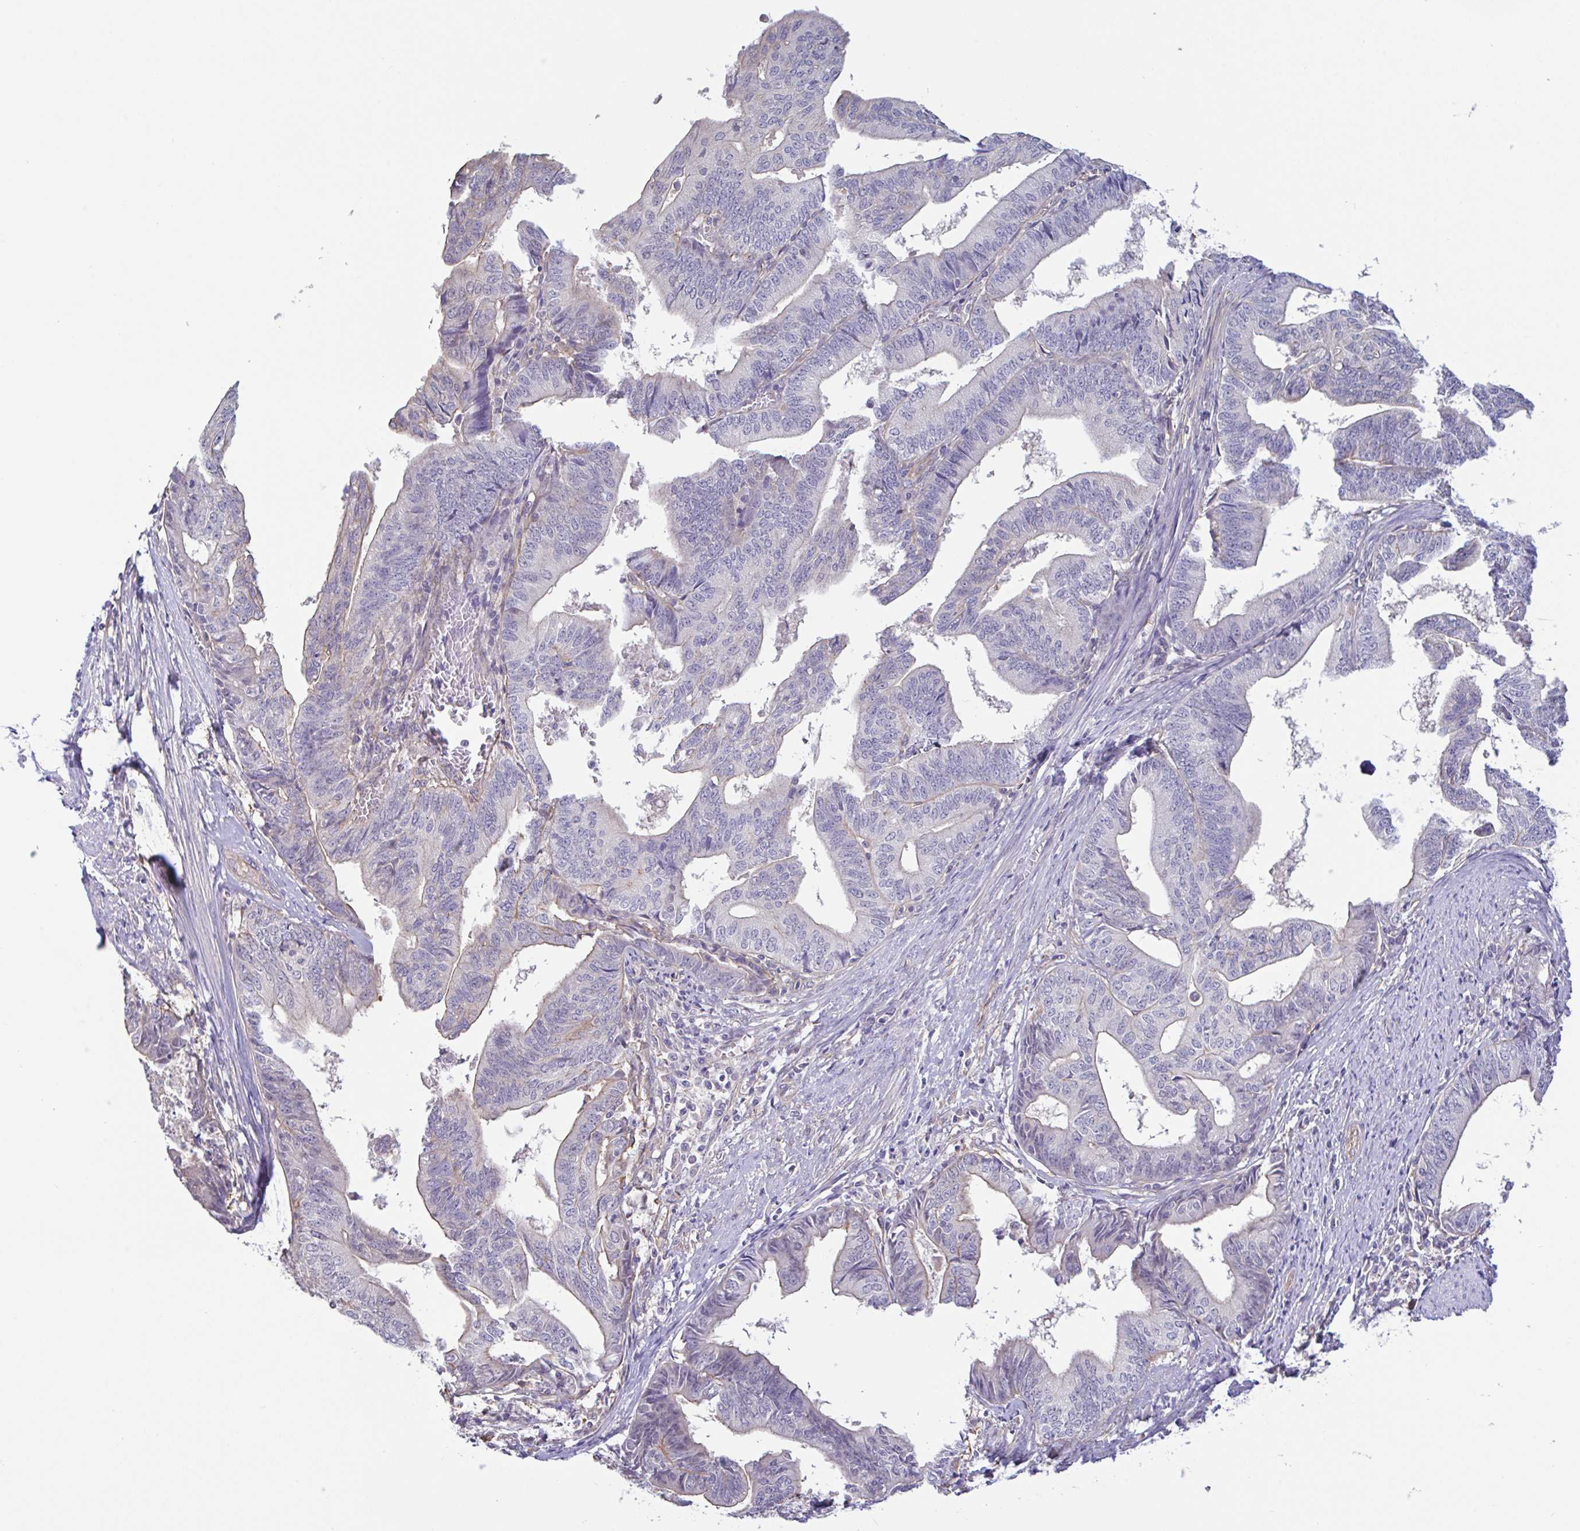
{"staining": {"intensity": "negative", "quantity": "none", "location": "none"}, "tissue": "endometrial cancer", "cell_type": "Tumor cells", "image_type": "cancer", "snomed": [{"axis": "morphology", "description": "Adenocarcinoma, NOS"}, {"axis": "topography", "description": "Endometrium"}], "caption": "DAB immunohistochemical staining of endometrial cancer reveals no significant positivity in tumor cells. (Stains: DAB (3,3'-diaminobenzidine) immunohistochemistry with hematoxylin counter stain, Microscopy: brightfield microscopy at high magnification).", "gene": "PLCD4", "patient": {"sex": "female", "age": 65}}